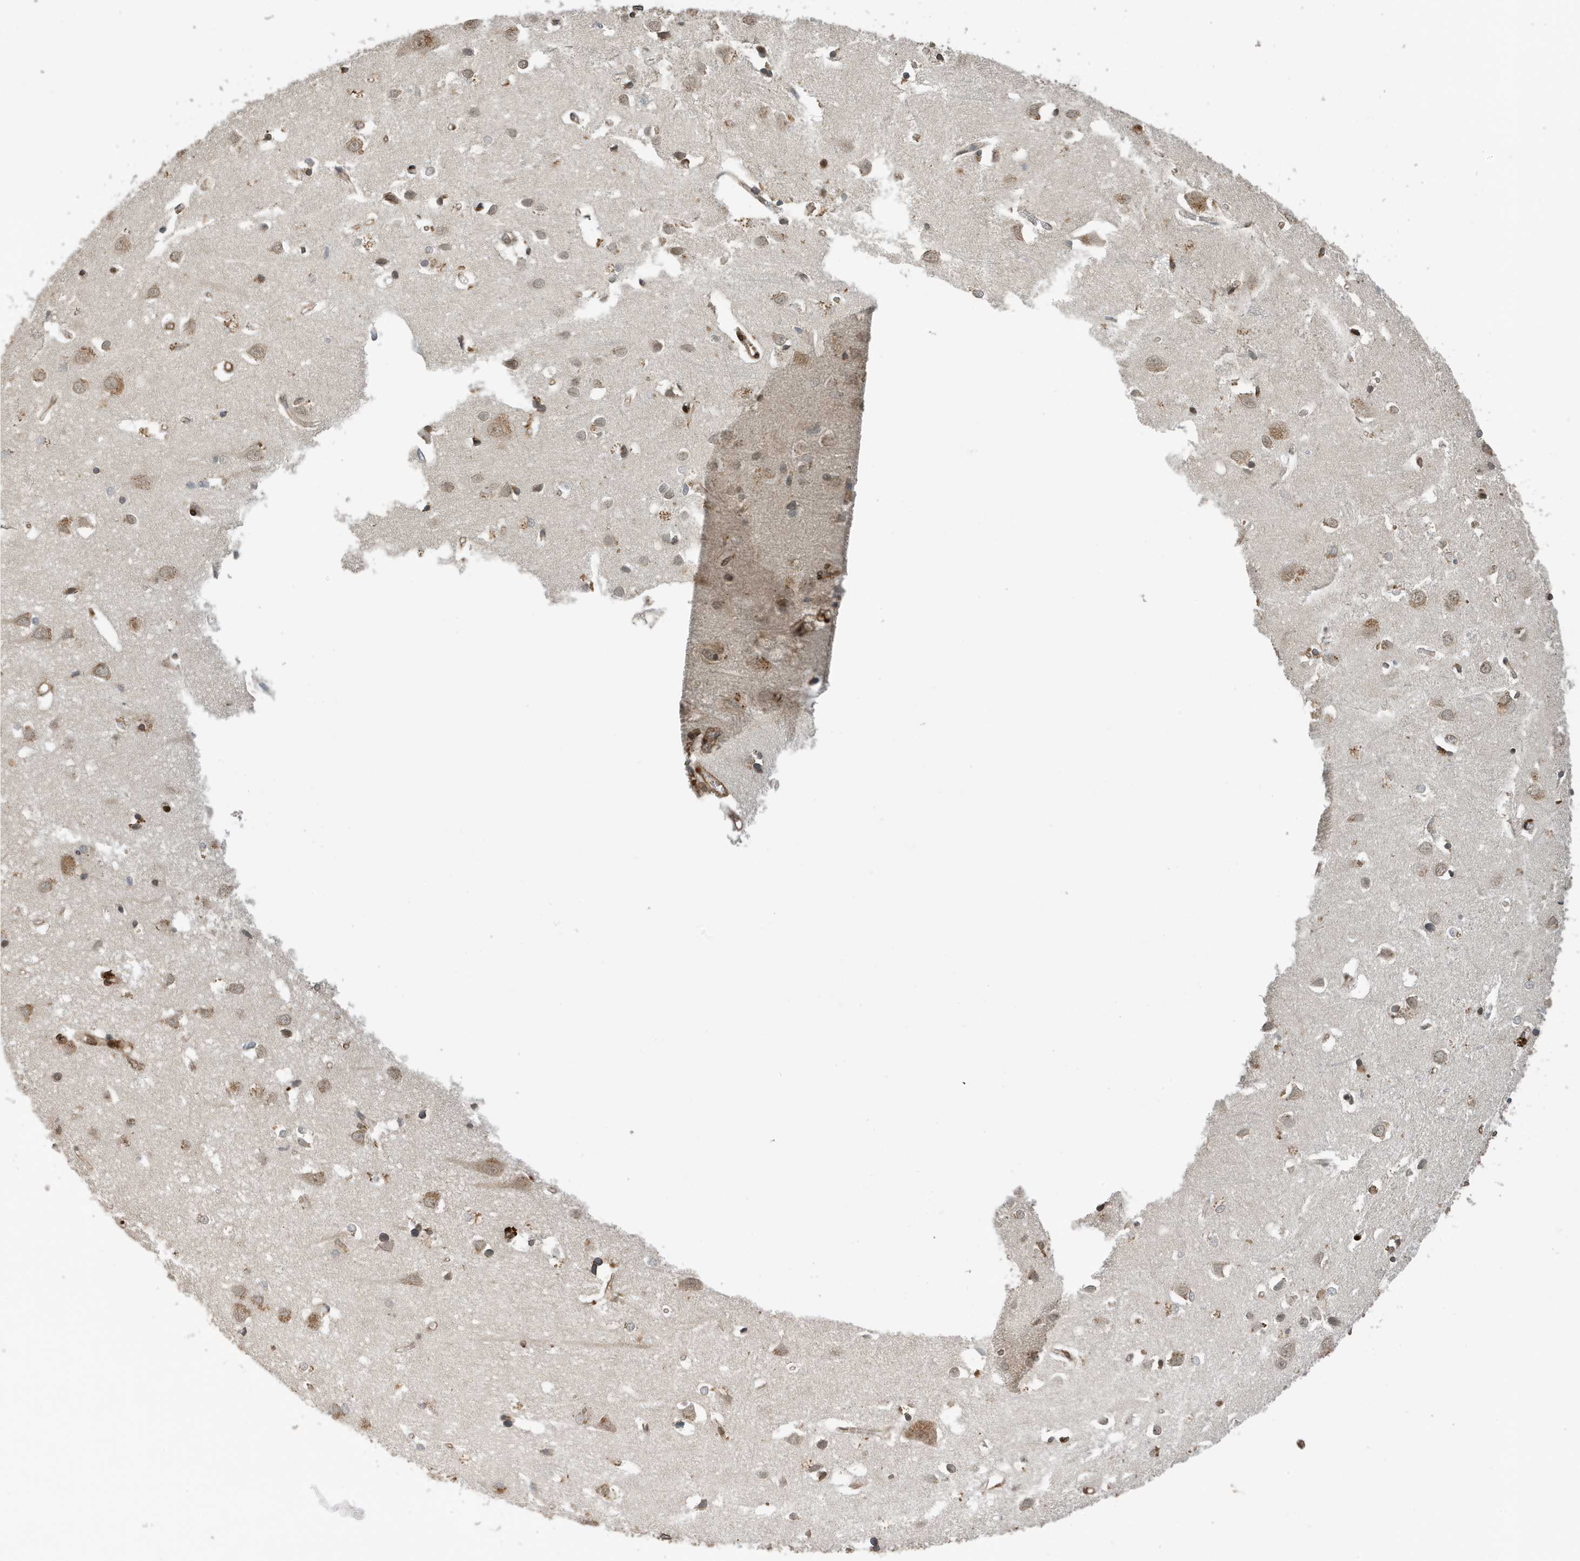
{"staining": {"intensity": "moderate", "quantity": "25%-75%", "location": "cytoplasmic/membranous,nuclear"}, "tissue": "cerebral cortex", "cell_type": "Endothelial cells", "image_type": "normal", "snomed": [{"axis": "morphology", "description": "Normal tissue, NOS"}, {"axis": "topography", "description": "Cerebral cortex"}], "caption": "Immunohistochemical staining of normal human cerebral cortex reveals medium levels of moderate cytoplasmic/membranous,nuclear expression in approximately 25%-75% of endothelial cells.", "gene": "DUSP18", "patient": {"sex": "female", "age": 64}}